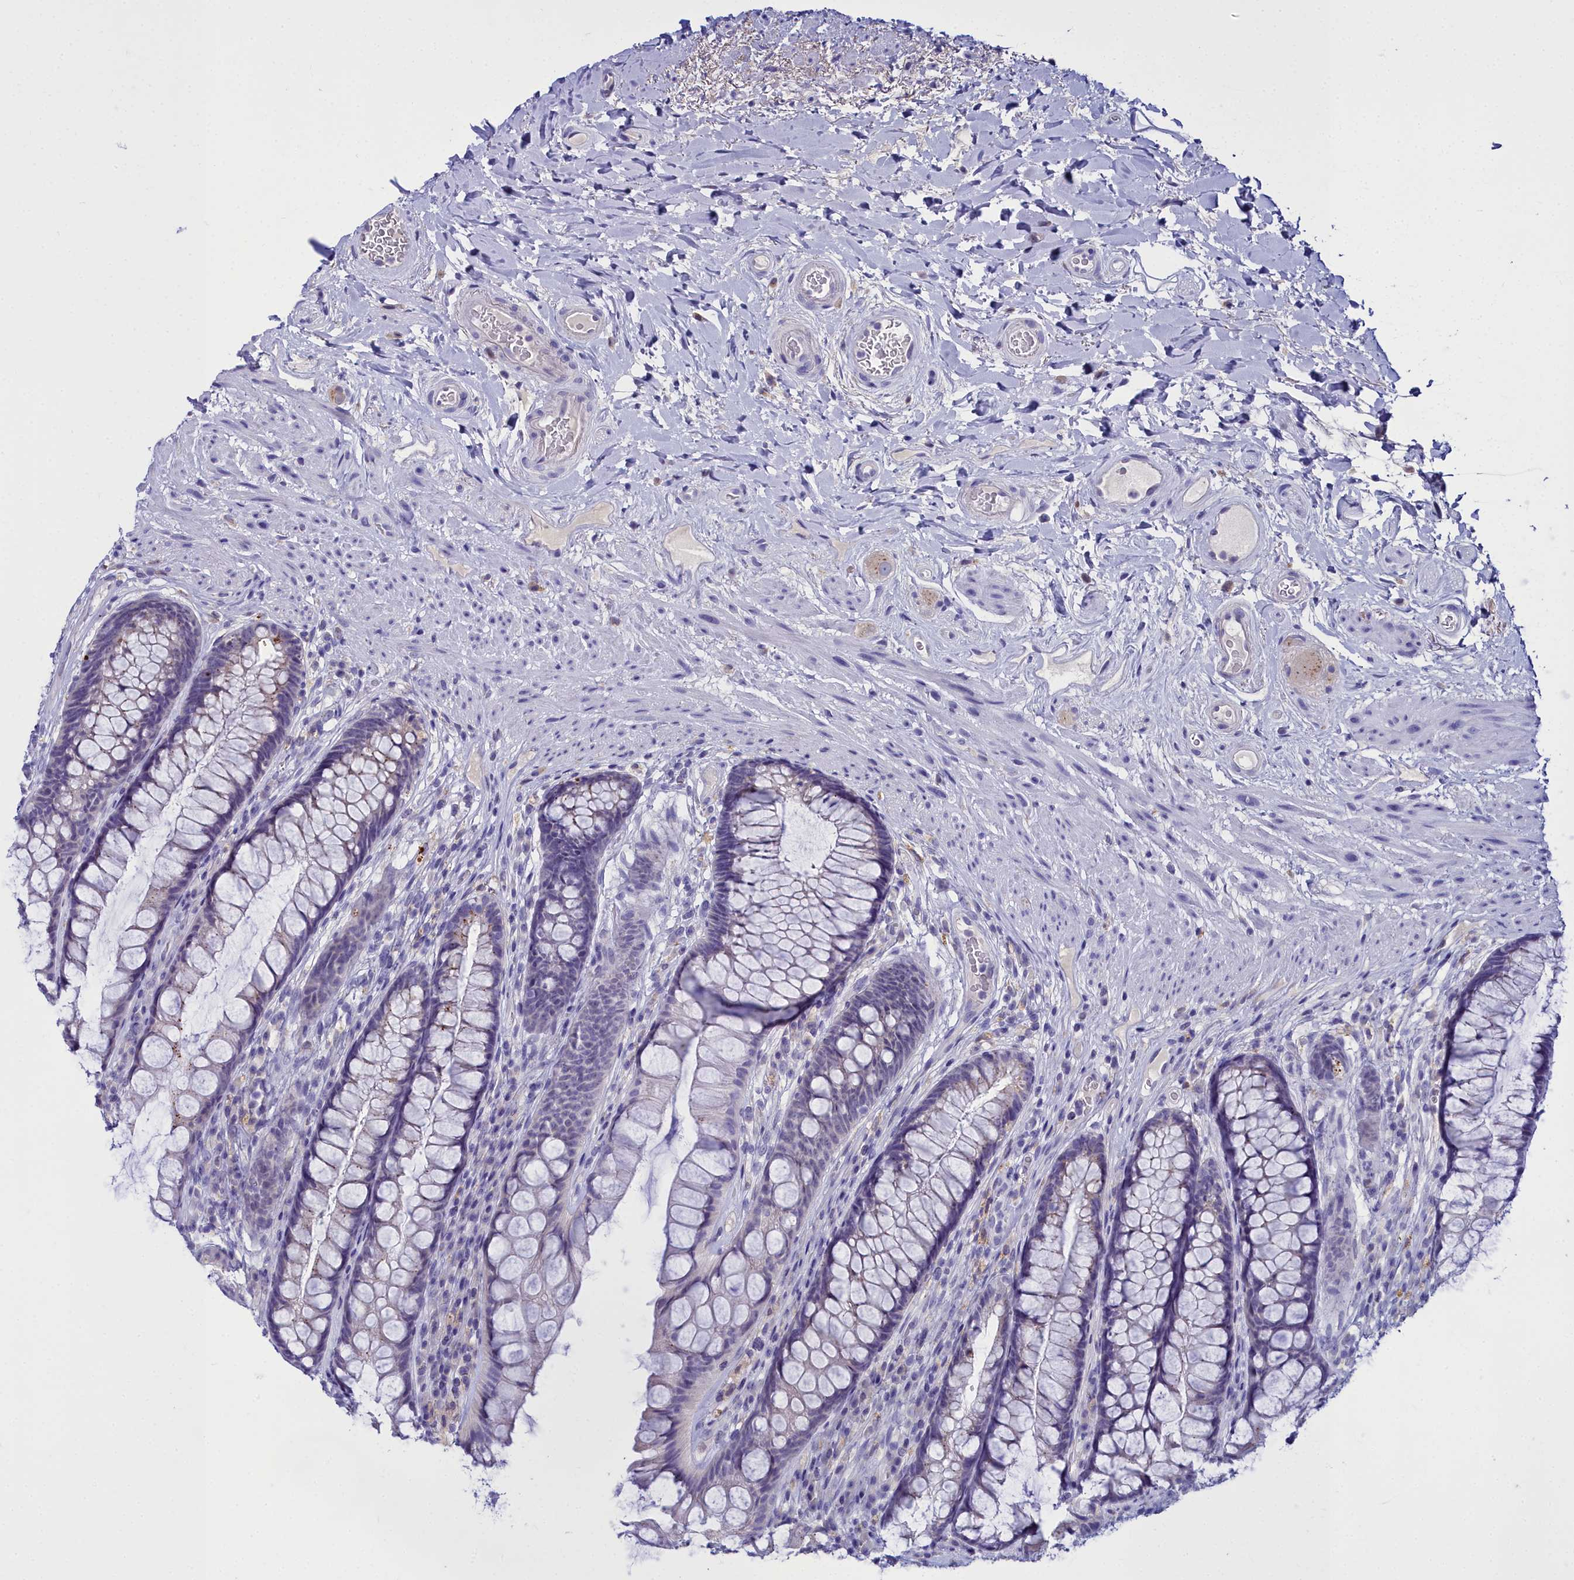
{"staining": {"intensity": "moderate", "quantity": "<25%", "location": "cytoplasmic/membranous"}, "tissue": "rectum", "cell_type": "Glandular cells", "image_type": "normal", "snomed": [{"axis": "morphology", "description": "Normal tissue, NOS"}, {"axis": "topography", "description": "Rectum"}], "caption": "The photomicrograph shows a brown stain indicating the presence of a protein in the cytoplasmic/membranous of glandular cells in rectum.", "gene": "ELAPOR2", "patient": {"sex": "male", "age": 74}}